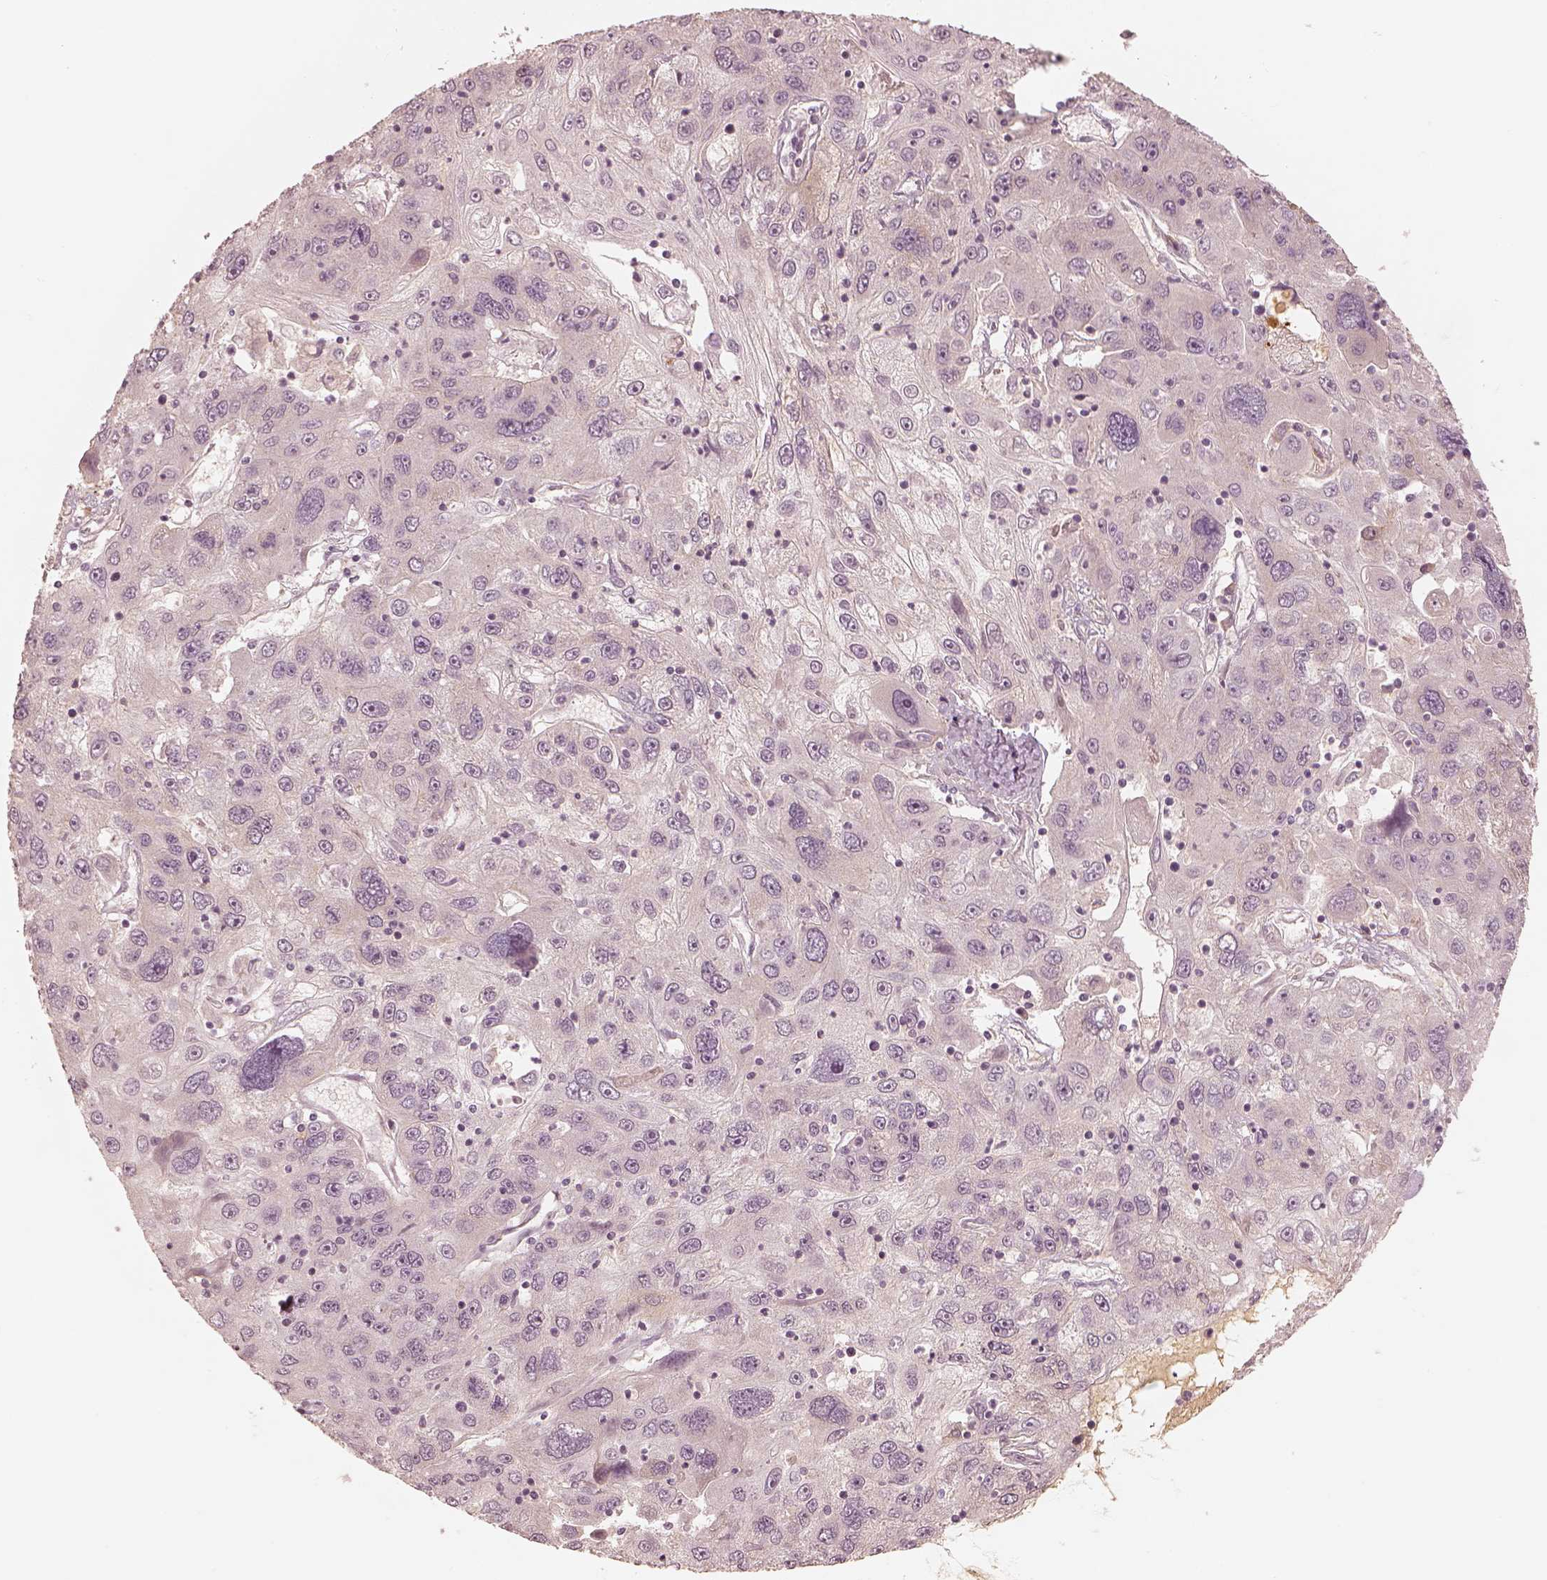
{"staining": {"intensity": "negative", "quantity": "none", "location": "none"}, "tissue": "stomach cancer", "cell_type": "Tumor cells", "image_type": "cancer", "snomed": [{"axis": "morphology", "description": "Adenocarcinoma, NOS"}, {"axis": "topography", "description": "Stomach"}], "caption": "Immunohistochemistry (IHC) of human adenocarcinoma (stomach) exhibits no positivity in tumor cells.", "gene": "GORASP2", "patient": {"sex": "male", "age": 56}}